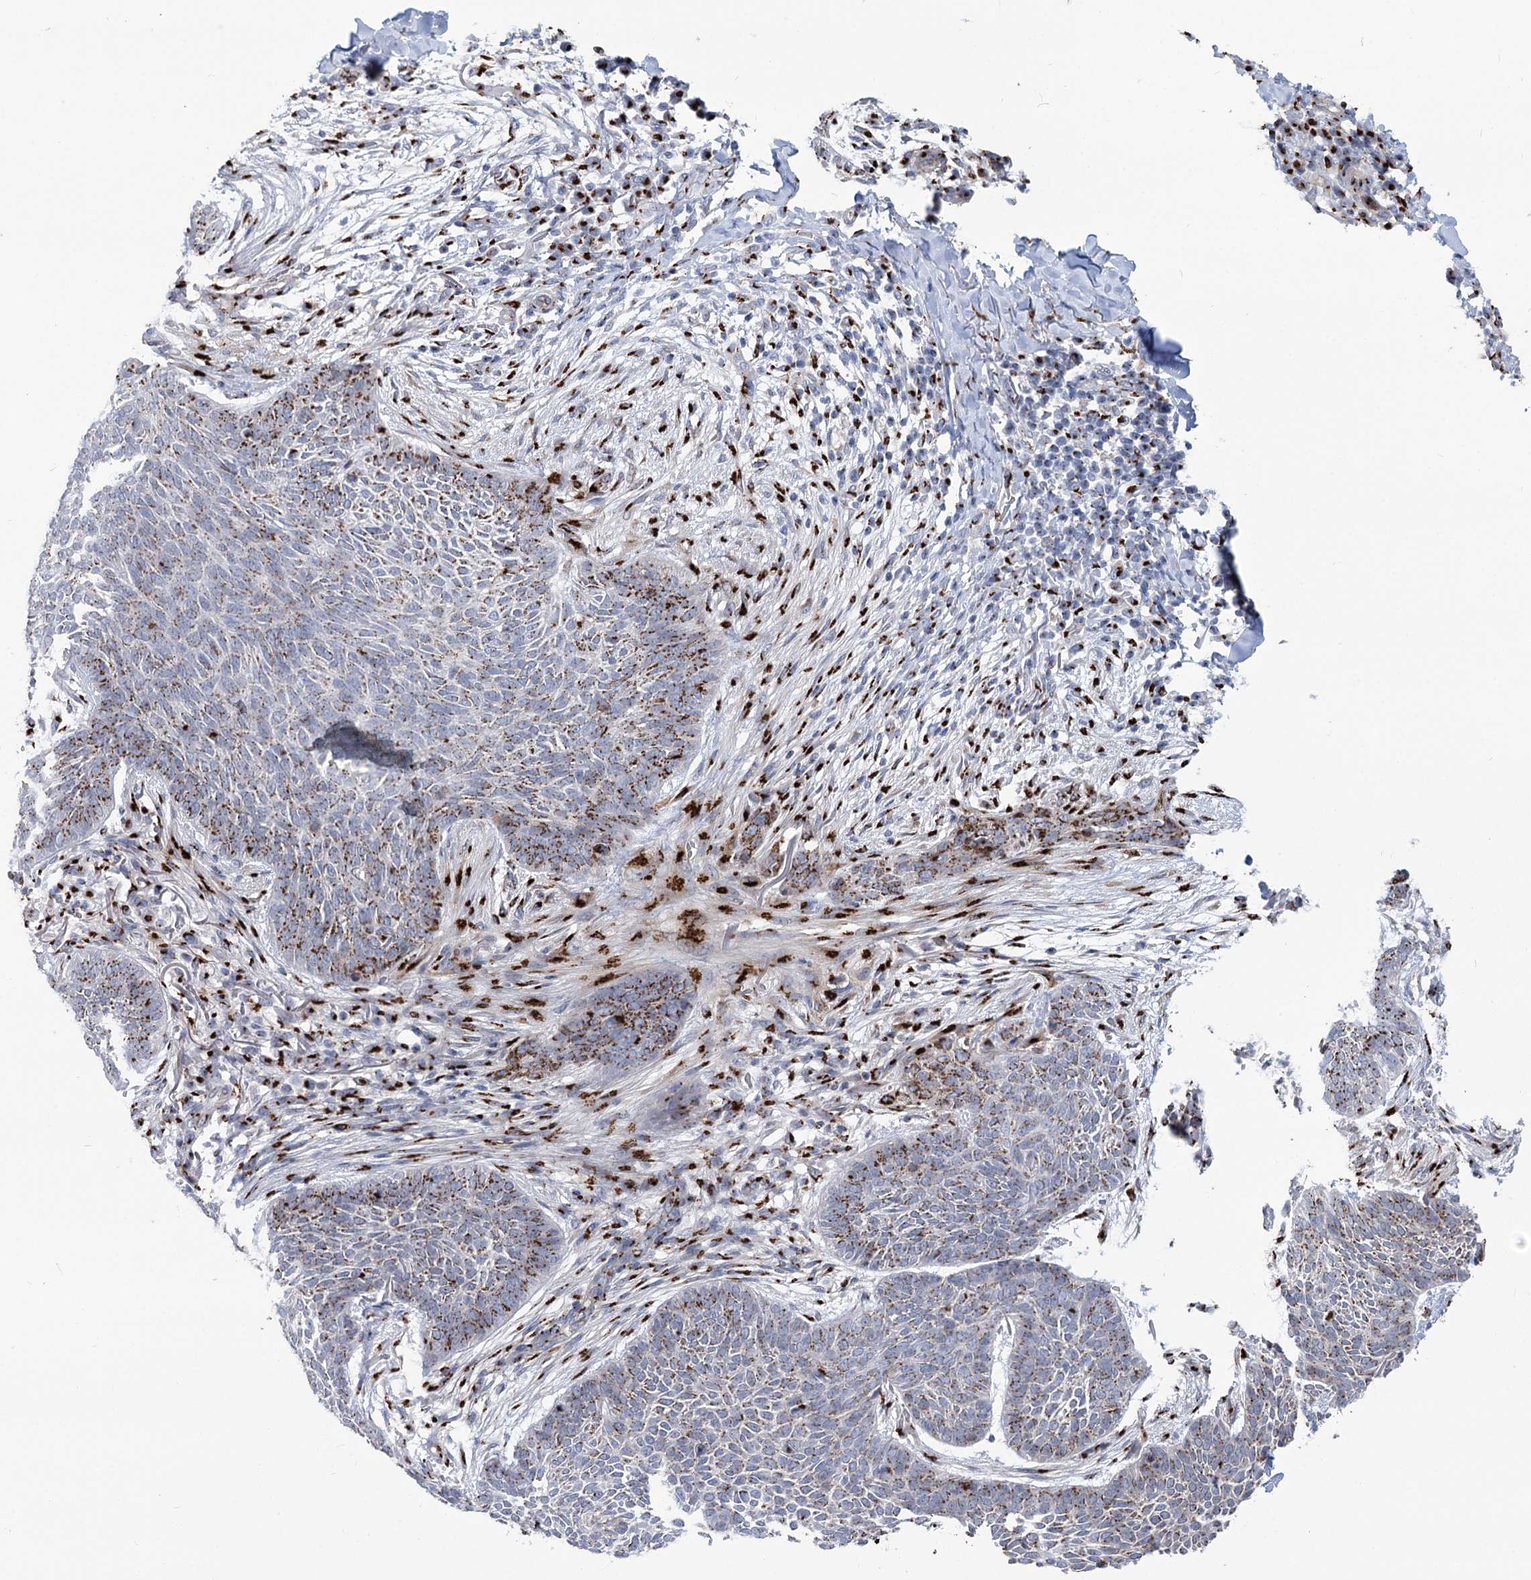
{"staining": {"intensity": "moderate", "quantity": ">75%", "location": "cytoplasmic/membranous"}, "tissue": "skin cancer", "cell_type": "Tumor cells", "image_type": "cancer", "snomed": [{"axis": "morphology", "description": "Basal cell carcinoma"}, {"axis": "topography", "description": "Skin"}], "caption": "High-magnification brightfield microscopy of basal cell carcinoma (skin) stained with DAB (3,3'-diaminobenzidine) (brown) and counterstained with hematoxylin (blue). tumor cells exhibit moderate cytoplasmic/membranous expression is appreciated in approximately>75% of cells.", "gene": "TMEM165", "patient": {"sex": "male", "age": 85}}